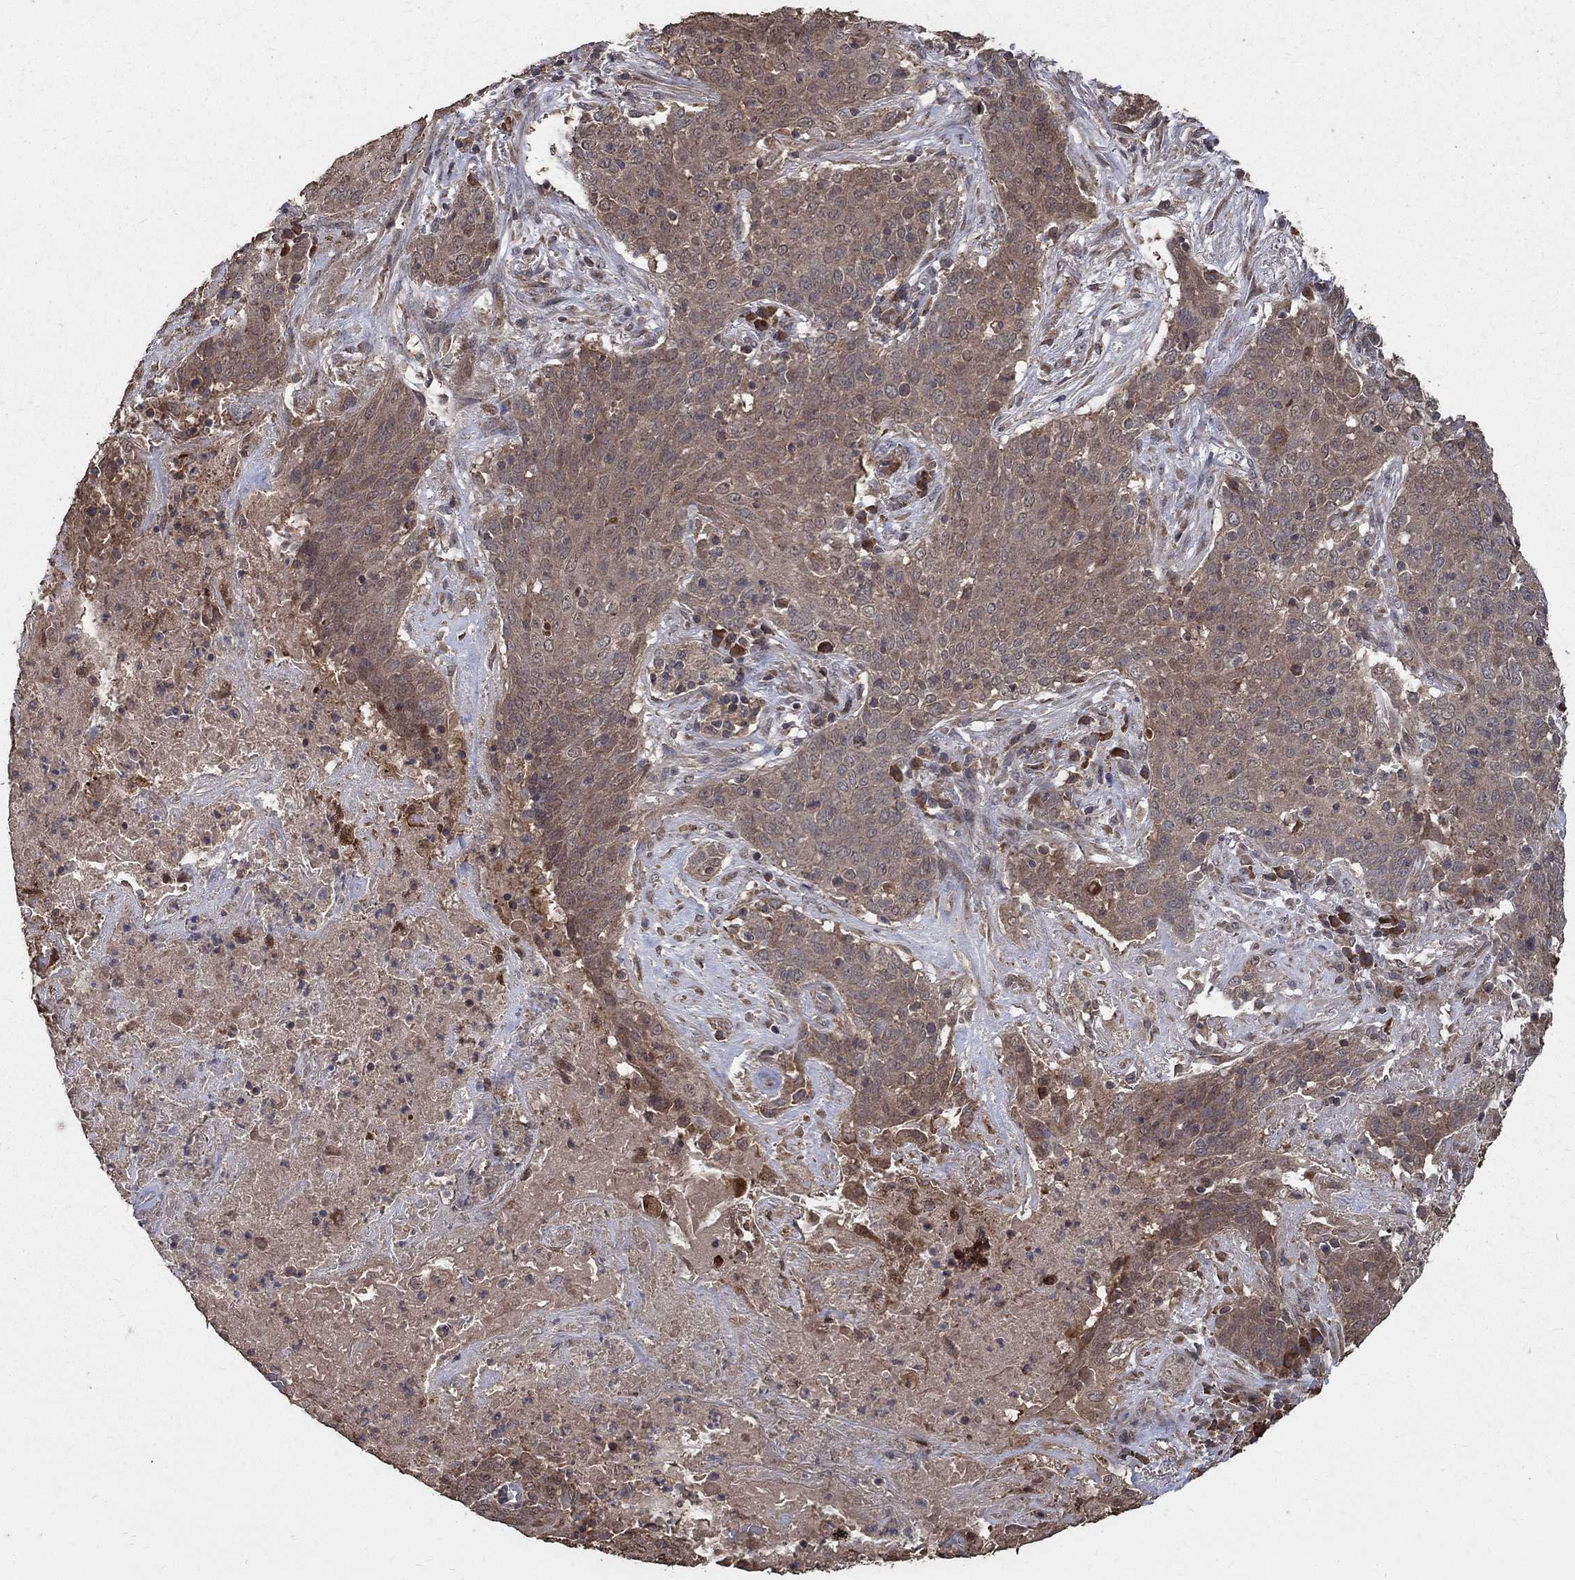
{"staining": {"intensity": "moderate", "quantity": "<25%", "location": "cytoplasmic/membranous"}, "tissue": "lung cancer", "cell_type": "Tumor cells", "image_type": "cancer", "snomed": [{"axis": "morphology", "description": "Squamous cell carcinoma, NOS"}, {"axis": "topography", "description": "Lung"}], "caption": "Tumor cells show low levels of moderate cytoplasmic/membranous positivity in about <25% of cells in squamous cell carcinoma (lung).", "gene": "C17orf75", "patient": {"sex": "male", "age": 82}}